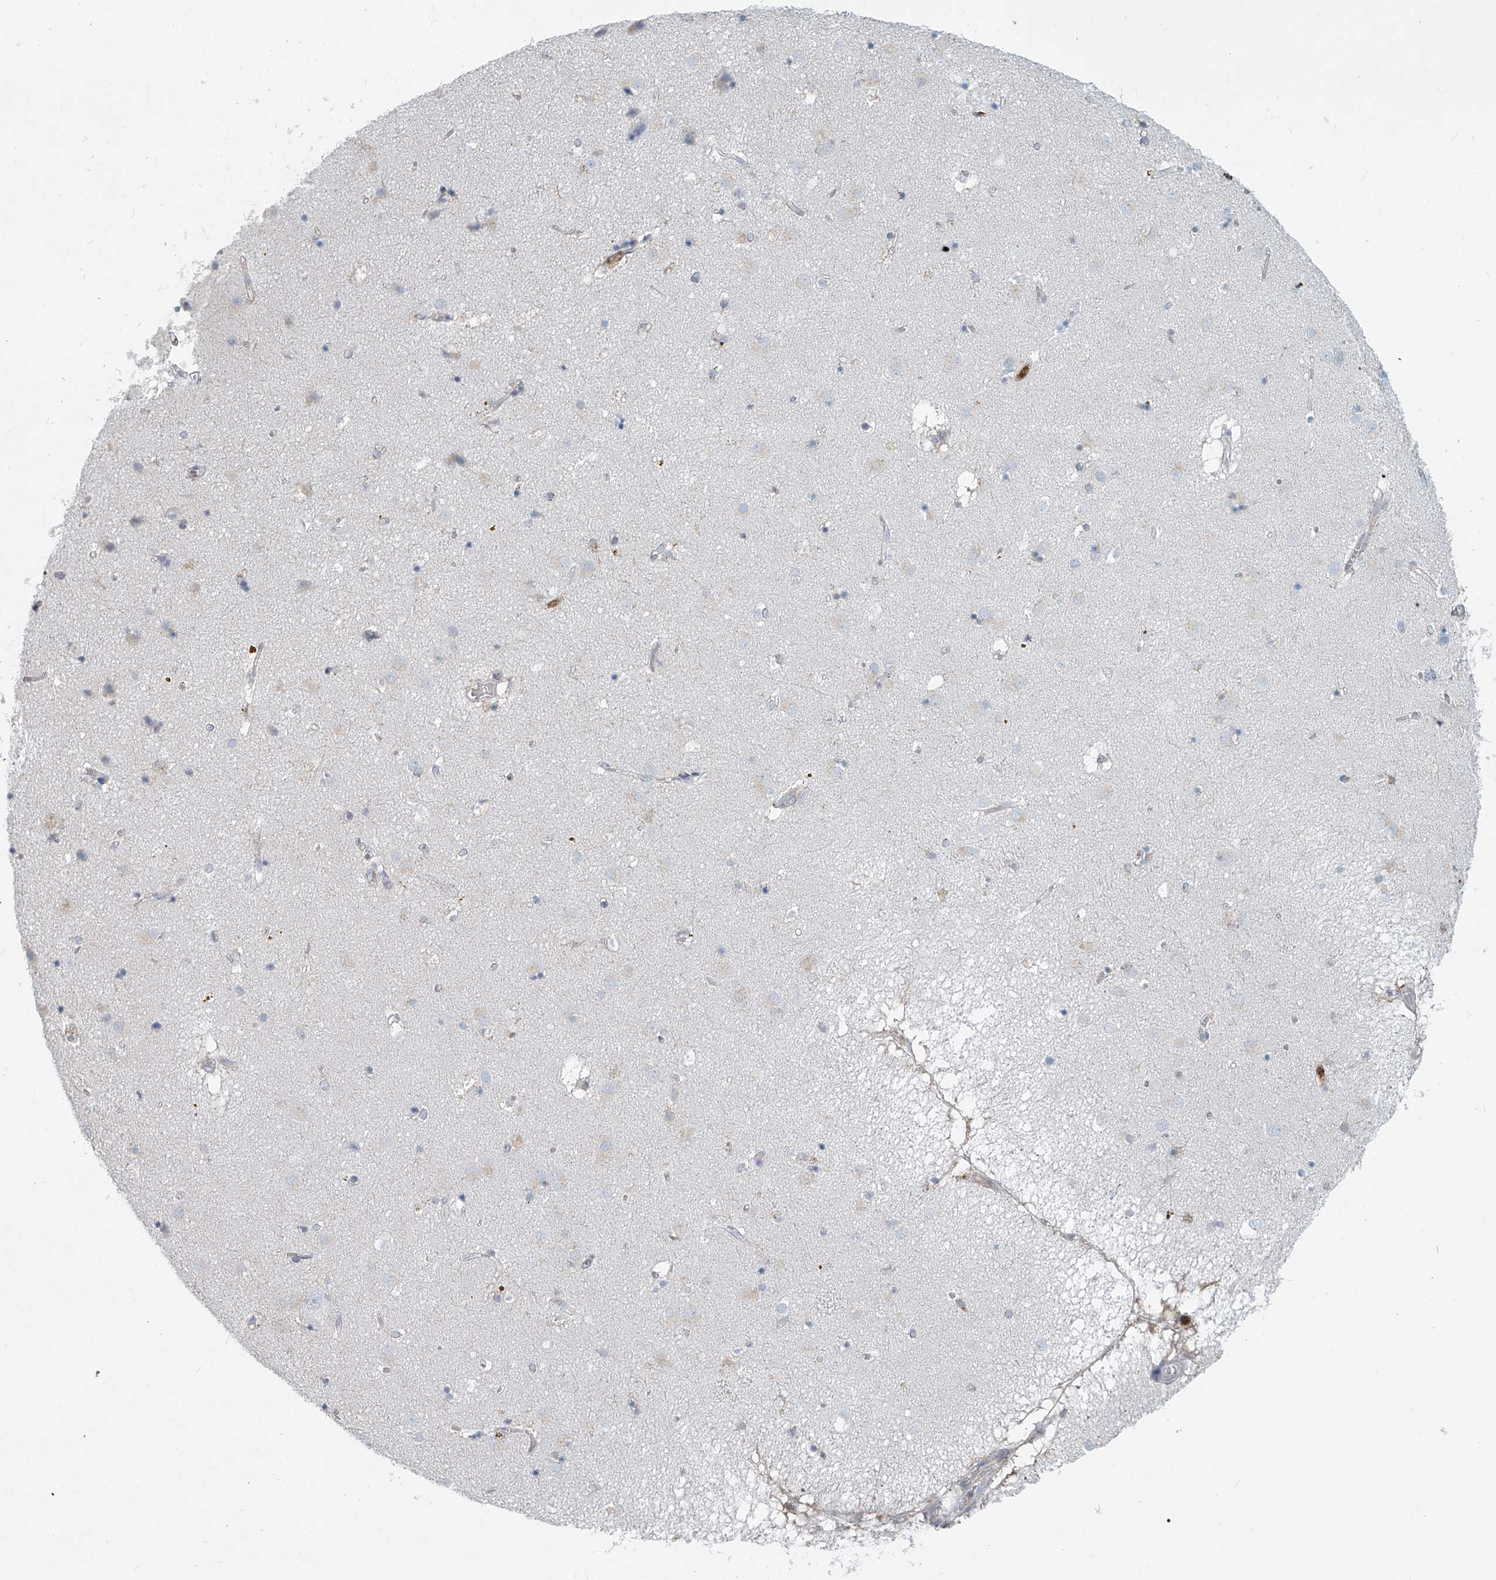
{"staining": {"intensity": "moderate", "quantity": "<25%", "location": "cytoplasmic/membranous"}, "tissue": "caudate", "cell_type": "Glial cells", "image_type": "normal", "snomed": [{"axis": "morphology", "description": "Normal tissue, NOS"}, {"axis": "topography", "description": "Lateral ventricle wall"}], "caption": "IHC of normal caudate displays low levels of moderate cytoplasmic/membranous positivity in approximately <25% of glial cells. (DAB = brown stain, brightfield microscopy at high magnification).", "gene": "PTPRA", "patient": {"sex": "male", "age": 70}}